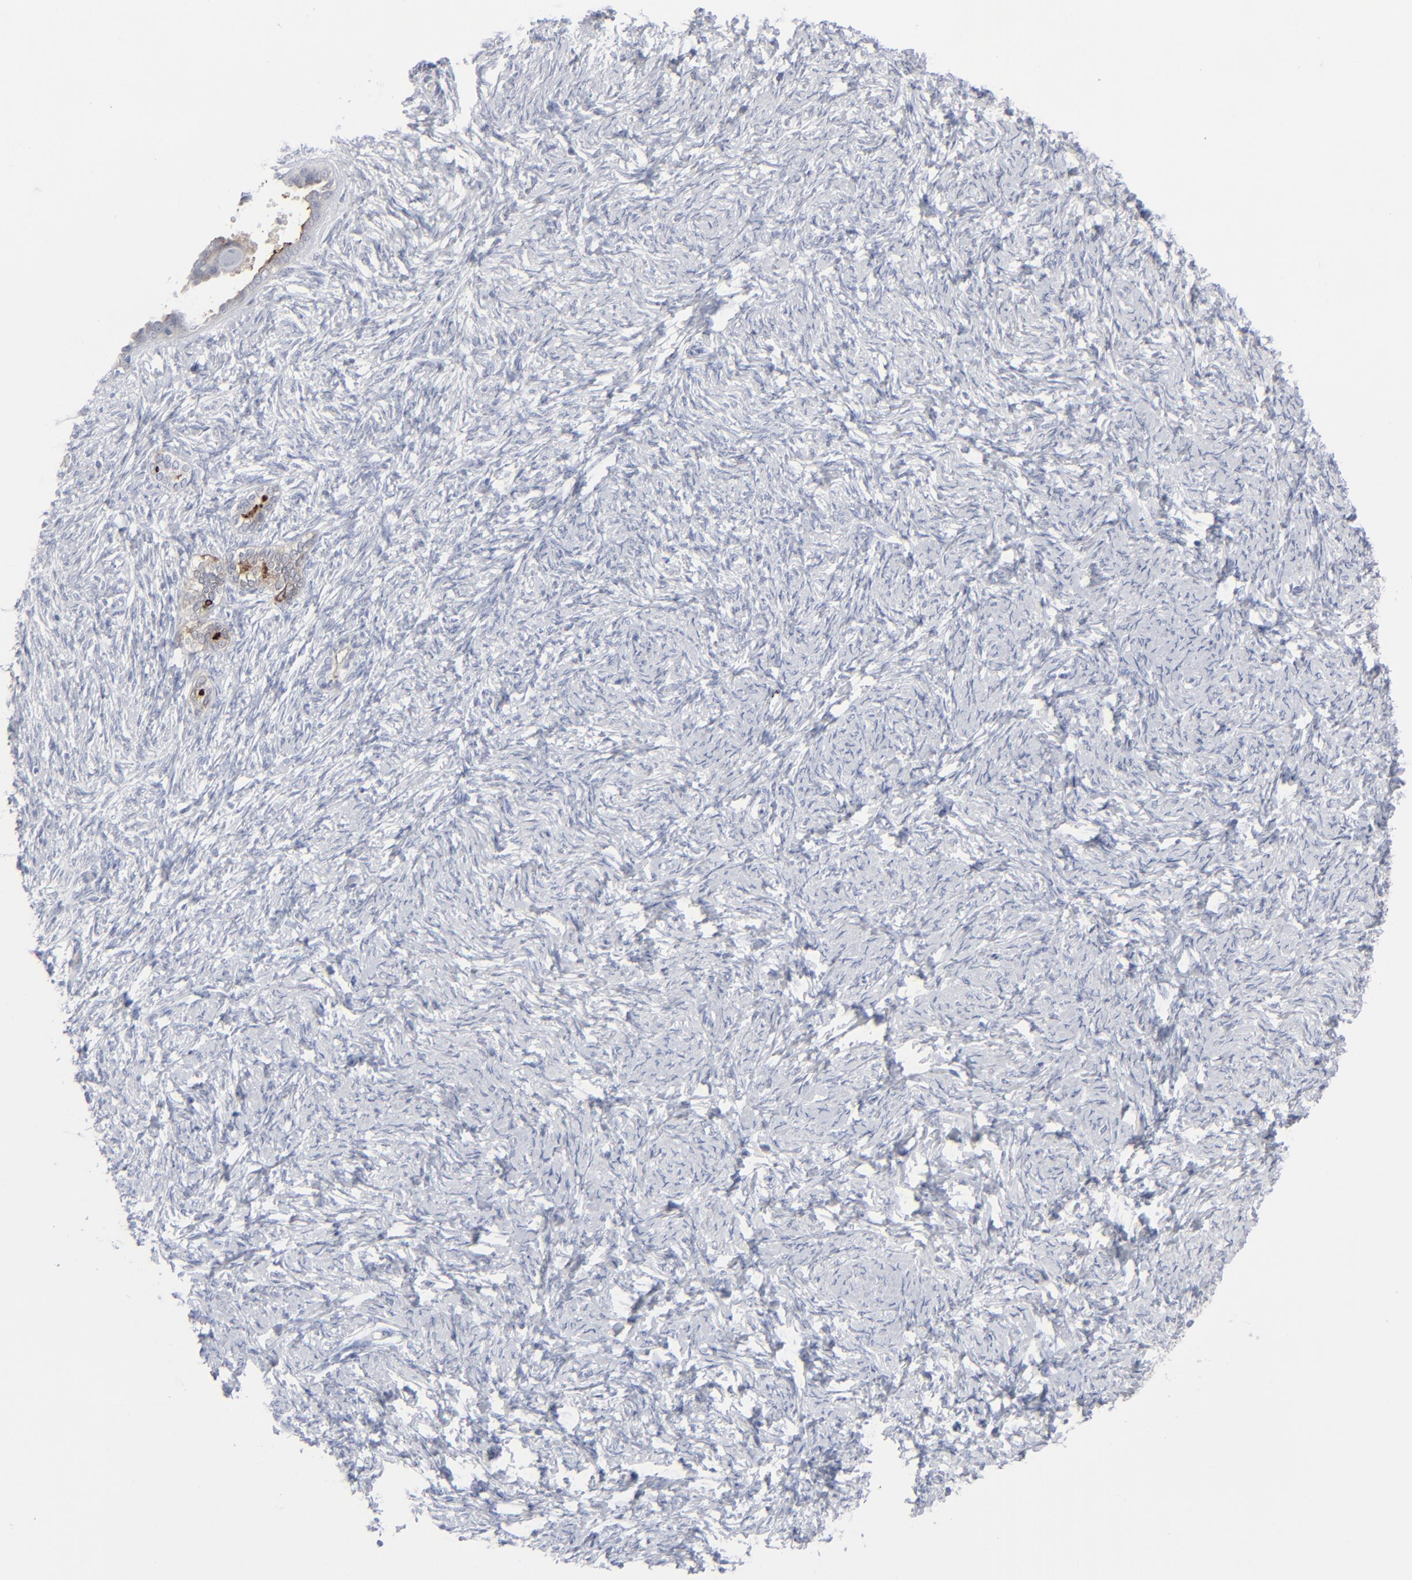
{"staining": {"intensity": "weak", "quantity": "<25%", "location": "cytoplasmic/membranous"}, "tissue": "ovarian cancer", "cell_type": "Tumor cells", "image_type": "cancer", "snomed": [{"axis": "morphology", "description": "Normal tissue, NOS"}, {"axis": "morphology", "description": "Cystadenocarcinoma, serous, NOS"}, {"axis": "topography", "description": "Ovary"}], "caption": "Human ovarian serous cystadenocarcinoma stained for a protein using immunohistochemistry (IHC) exhibits no positivity in tumor cells.", "gene": "MSLN", "patient": {"sex": "female", "age": 62}}